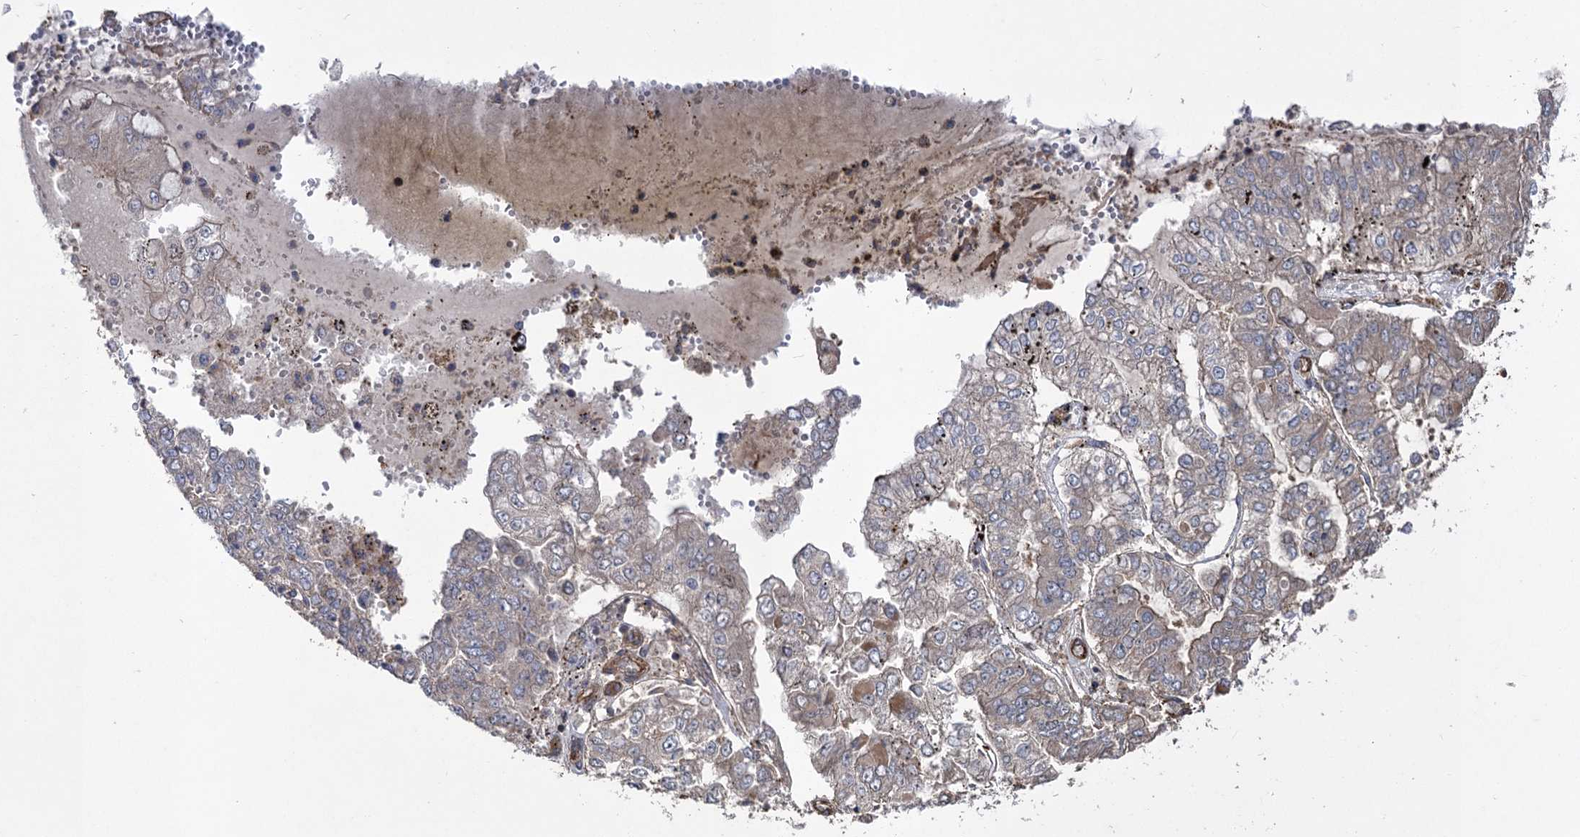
{"staining": {"intensity": "moderate", "quantity": "<25%", "location": "cytoplasmic/membranous"}, "tissue": "stomach cancer", "cell_type": "Tumor cells", "image_type": "cancer", "snomed": [{"axis": "morphology", "description": "Adenocarcinoma, NOS"}, {"axis": "topography", "description": "Stomach"}], "caption": "The photomicrograph exhibits staining of stomach cancer, revealing moderate cytoplasmic/membranous protein staining (brown color) within tumor cells. The staining is performed using DAB brown chromogen to label protein expression. The nuclei are counter-stained blue using hematoxylin.", "gene": "LARS2", "patient": {"sex": "male", "age": 76}}